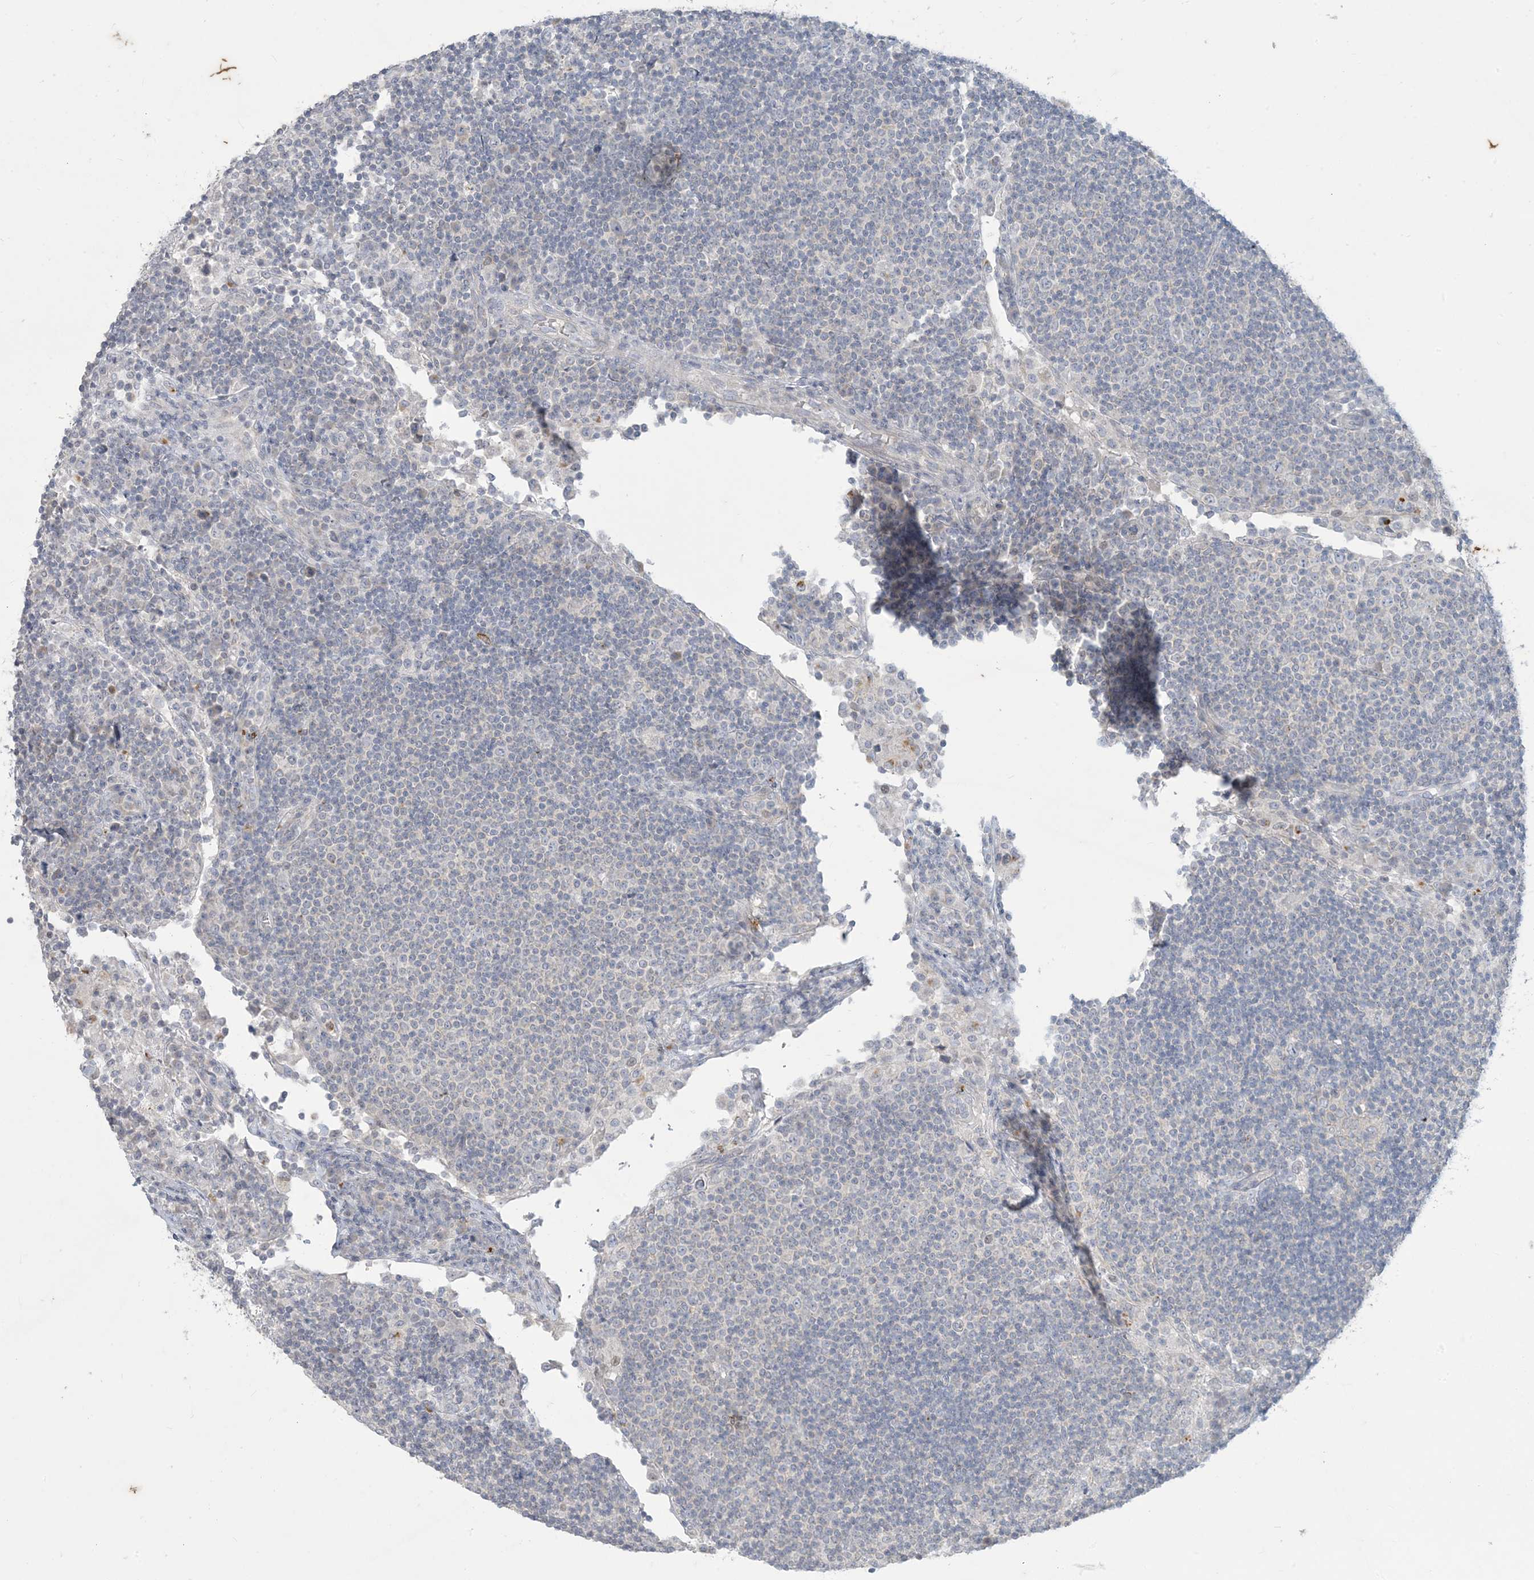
{"staining": {"intensity": "negative", "quantity": "none", "location": "none"}, "tissue": "lymph node", "cell_type": "Germinal center cells", "image_type": "normal", "snomed": [{"axis": "morphology", "description": "Normal tissue, NOS"}, {"axis": "topography", "description": "Lymph node"}], "caption": "This is an immunohistochemistry (IHC) micrograph of normal human lymph node. There is no positivity in germinal center cells.", "gene": "KIF3A", "patient": {"sex": "female", "age": 53}}